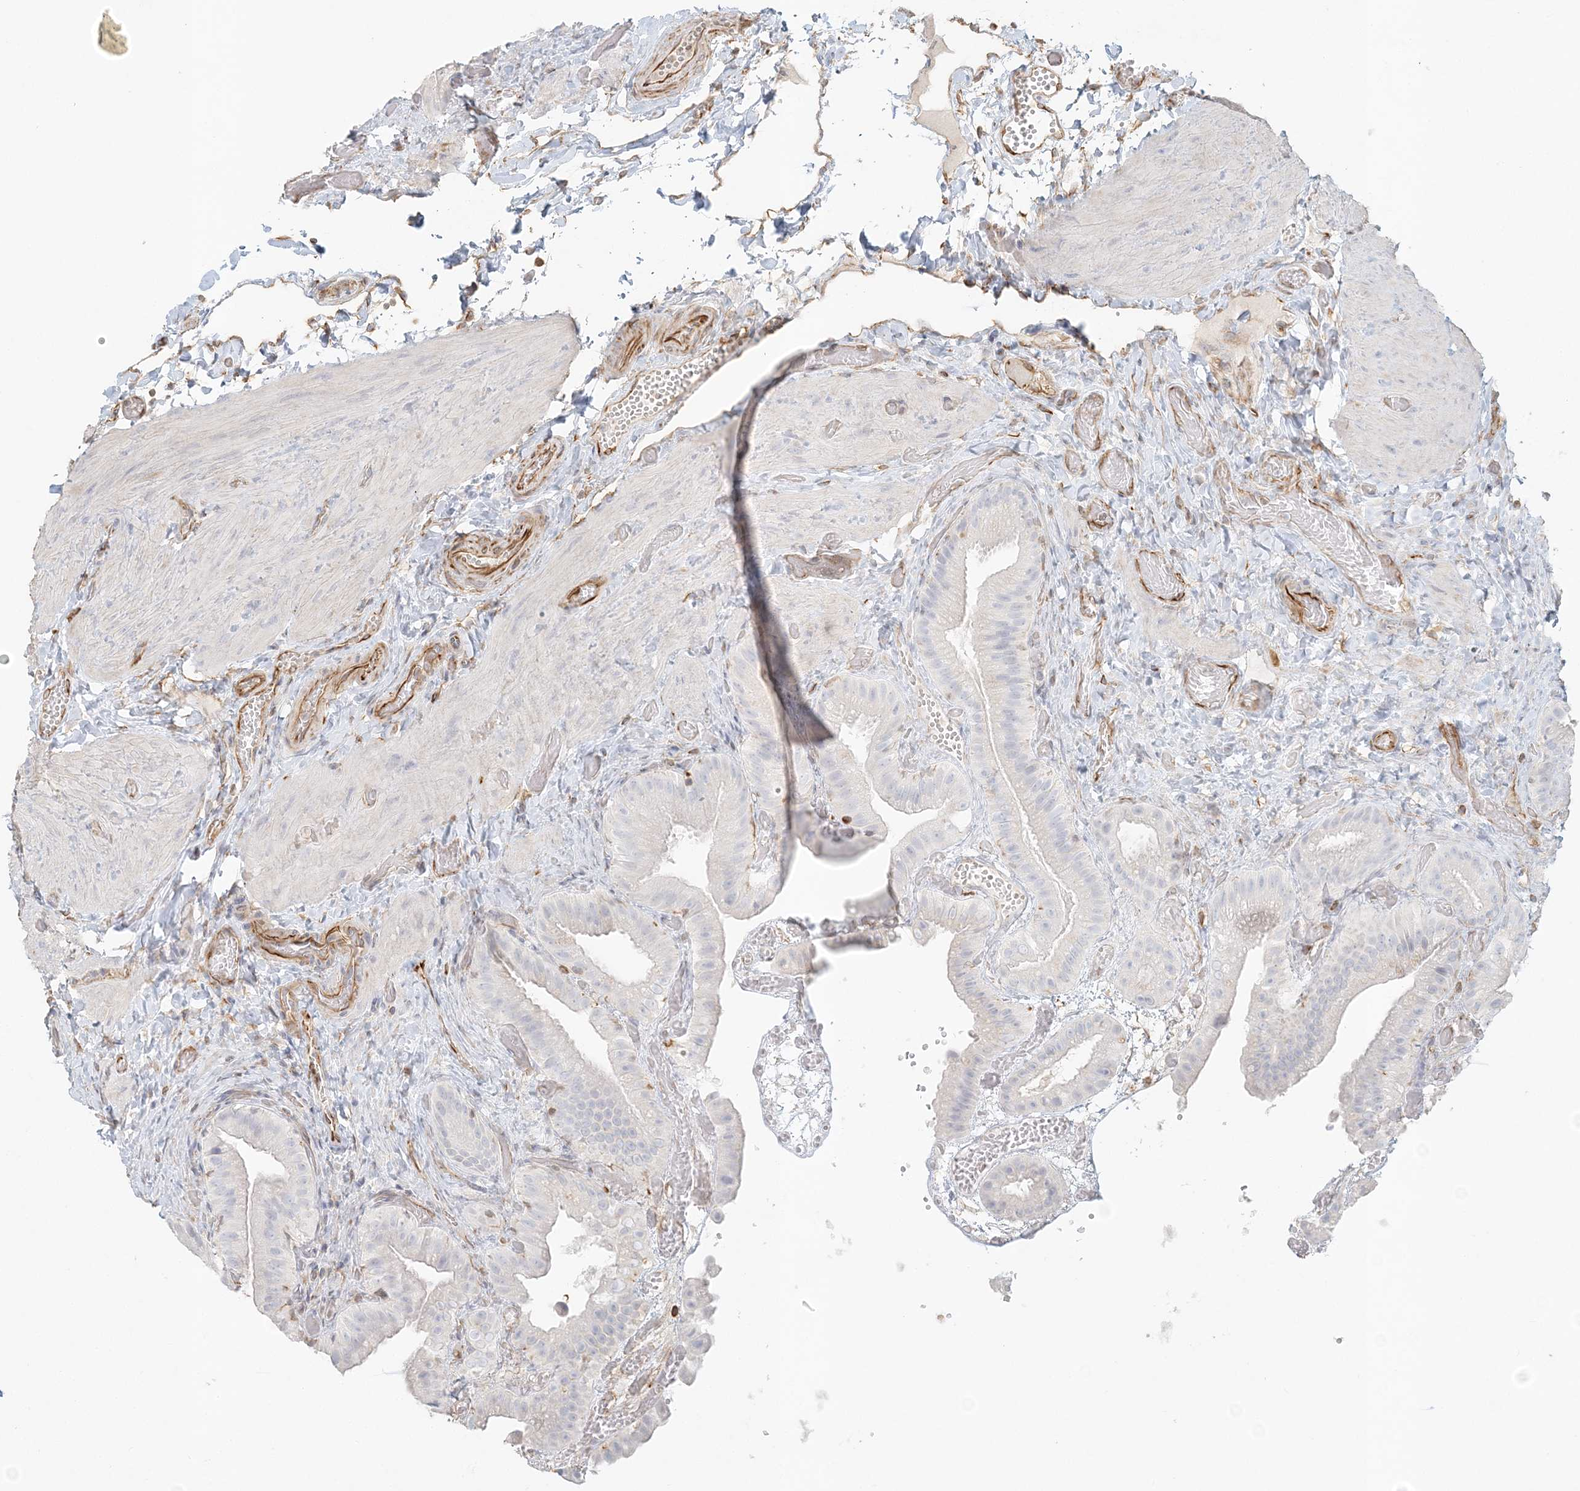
{"staining": {"intensity": "negative", "quantity": "none", "location": "none"}, "tissue": "gallbladder", "cell_type": "Glandular cells", "image_type": "normal", "snomed": [{"axis": "morphology", "description": "Normal tissue, NOS"}, {"axis": "topography", "description": "Gallbladder"}], "caption": "High power microscopy histopathology image of an immunohistochemistry image of benign gallbladder, revealing no significant positivity in glandular cells. (Brightfield microscopy of DAB immunohistochemistry (IHC) at high magnification).", "gene": "DMRTB1", "patient": {"sex": "female", "age": 64}}